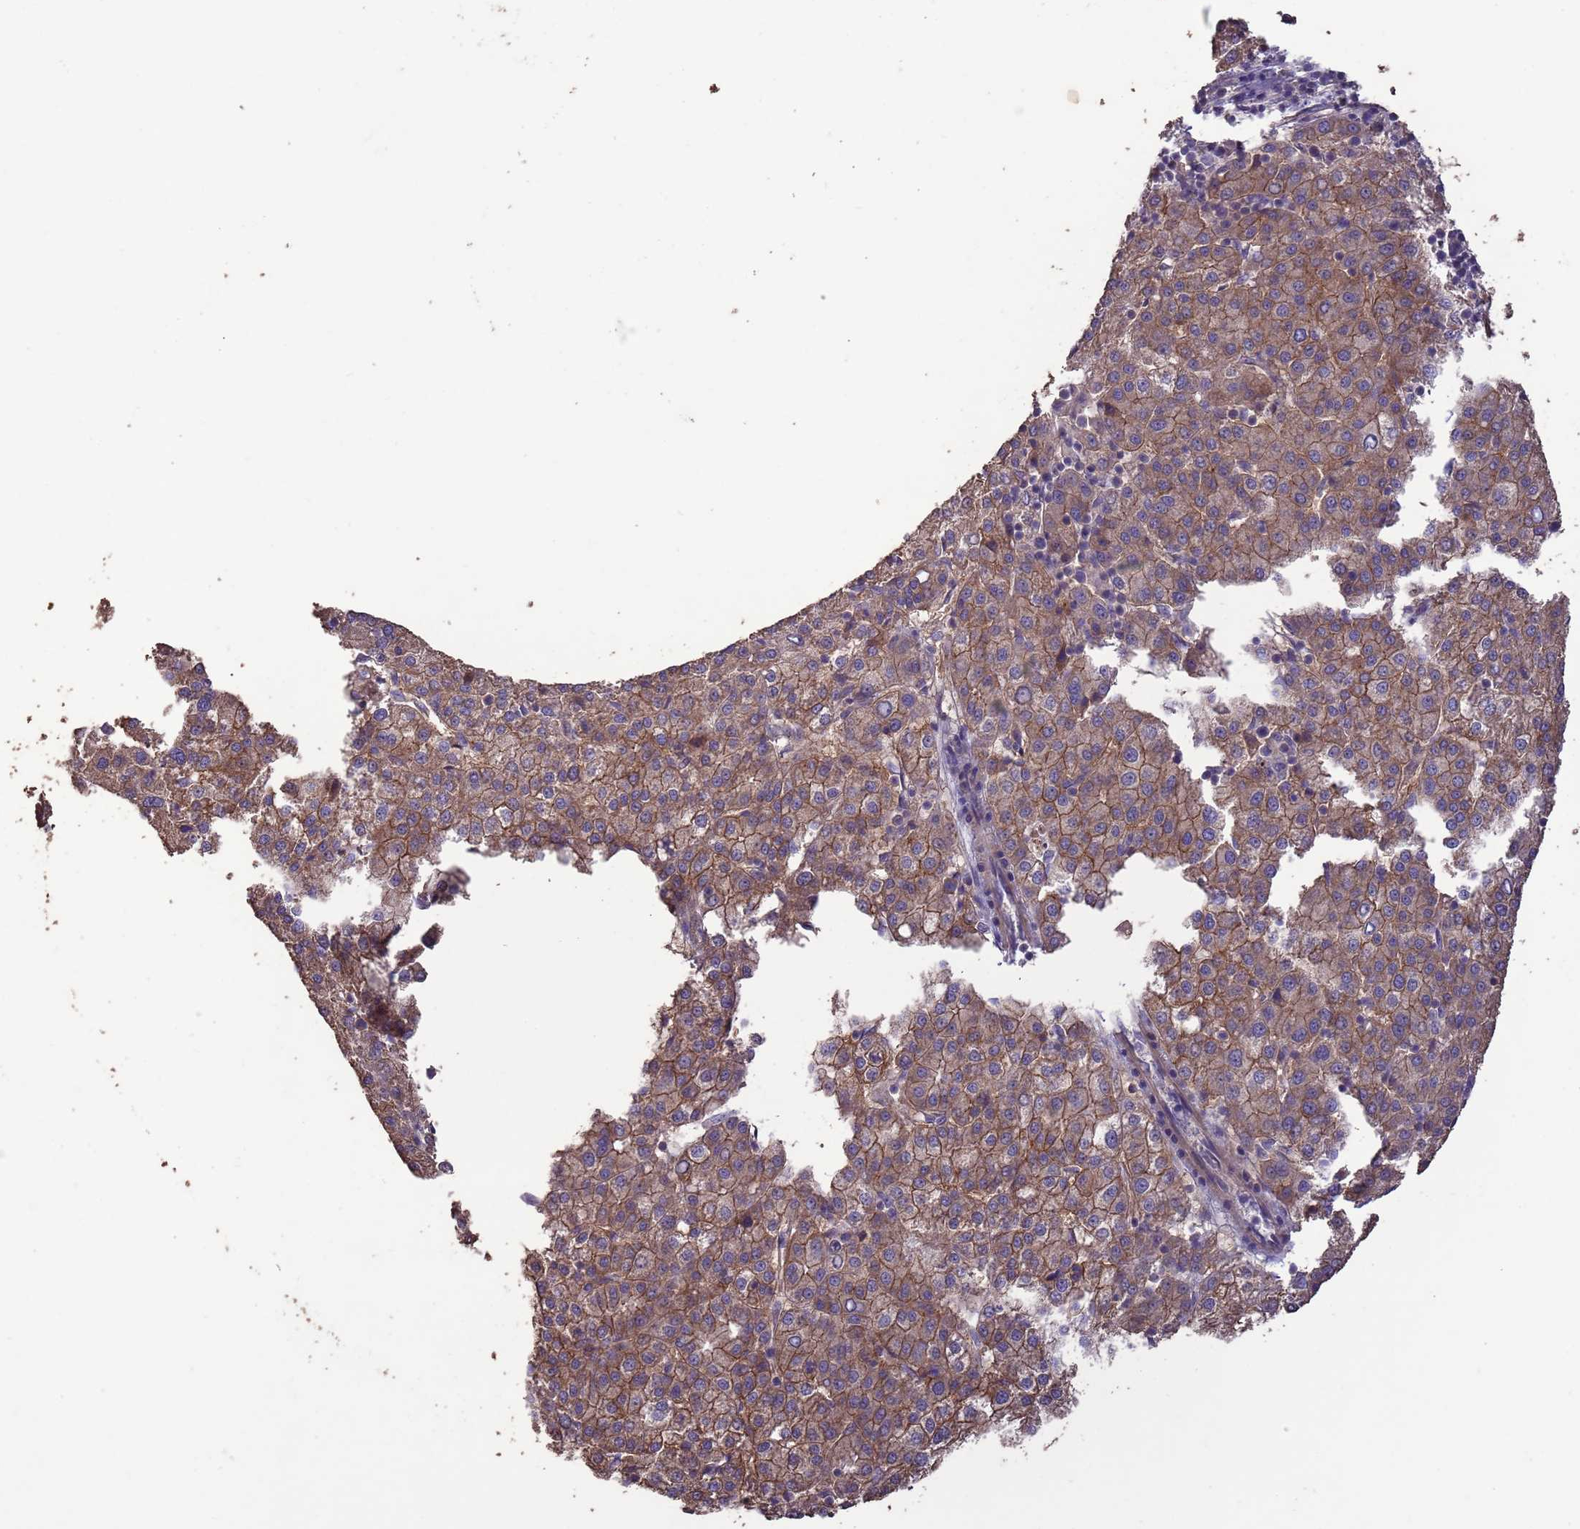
{"staining": {"intensity": "moderate", "quantity": ">75%", "location": "cytoplasmic/membranous"}, "tissue": "liver cancer", "cell_type": "Tumor cells", "image_type": "cancer", "snomed": [{"axis": "morphology", "description": "Carcinoma, Hepatocellular, NOS"}, {"axis": "topography", "description": "Liver"}], "caption": "A brown stain labels moderate cytoplasmic/membranous staining of a protein in human hepatocellular carcinoma (liver) tumor cells.", "gene": "SLC9B2", "patient": {"sex": "female", "age": 58}}